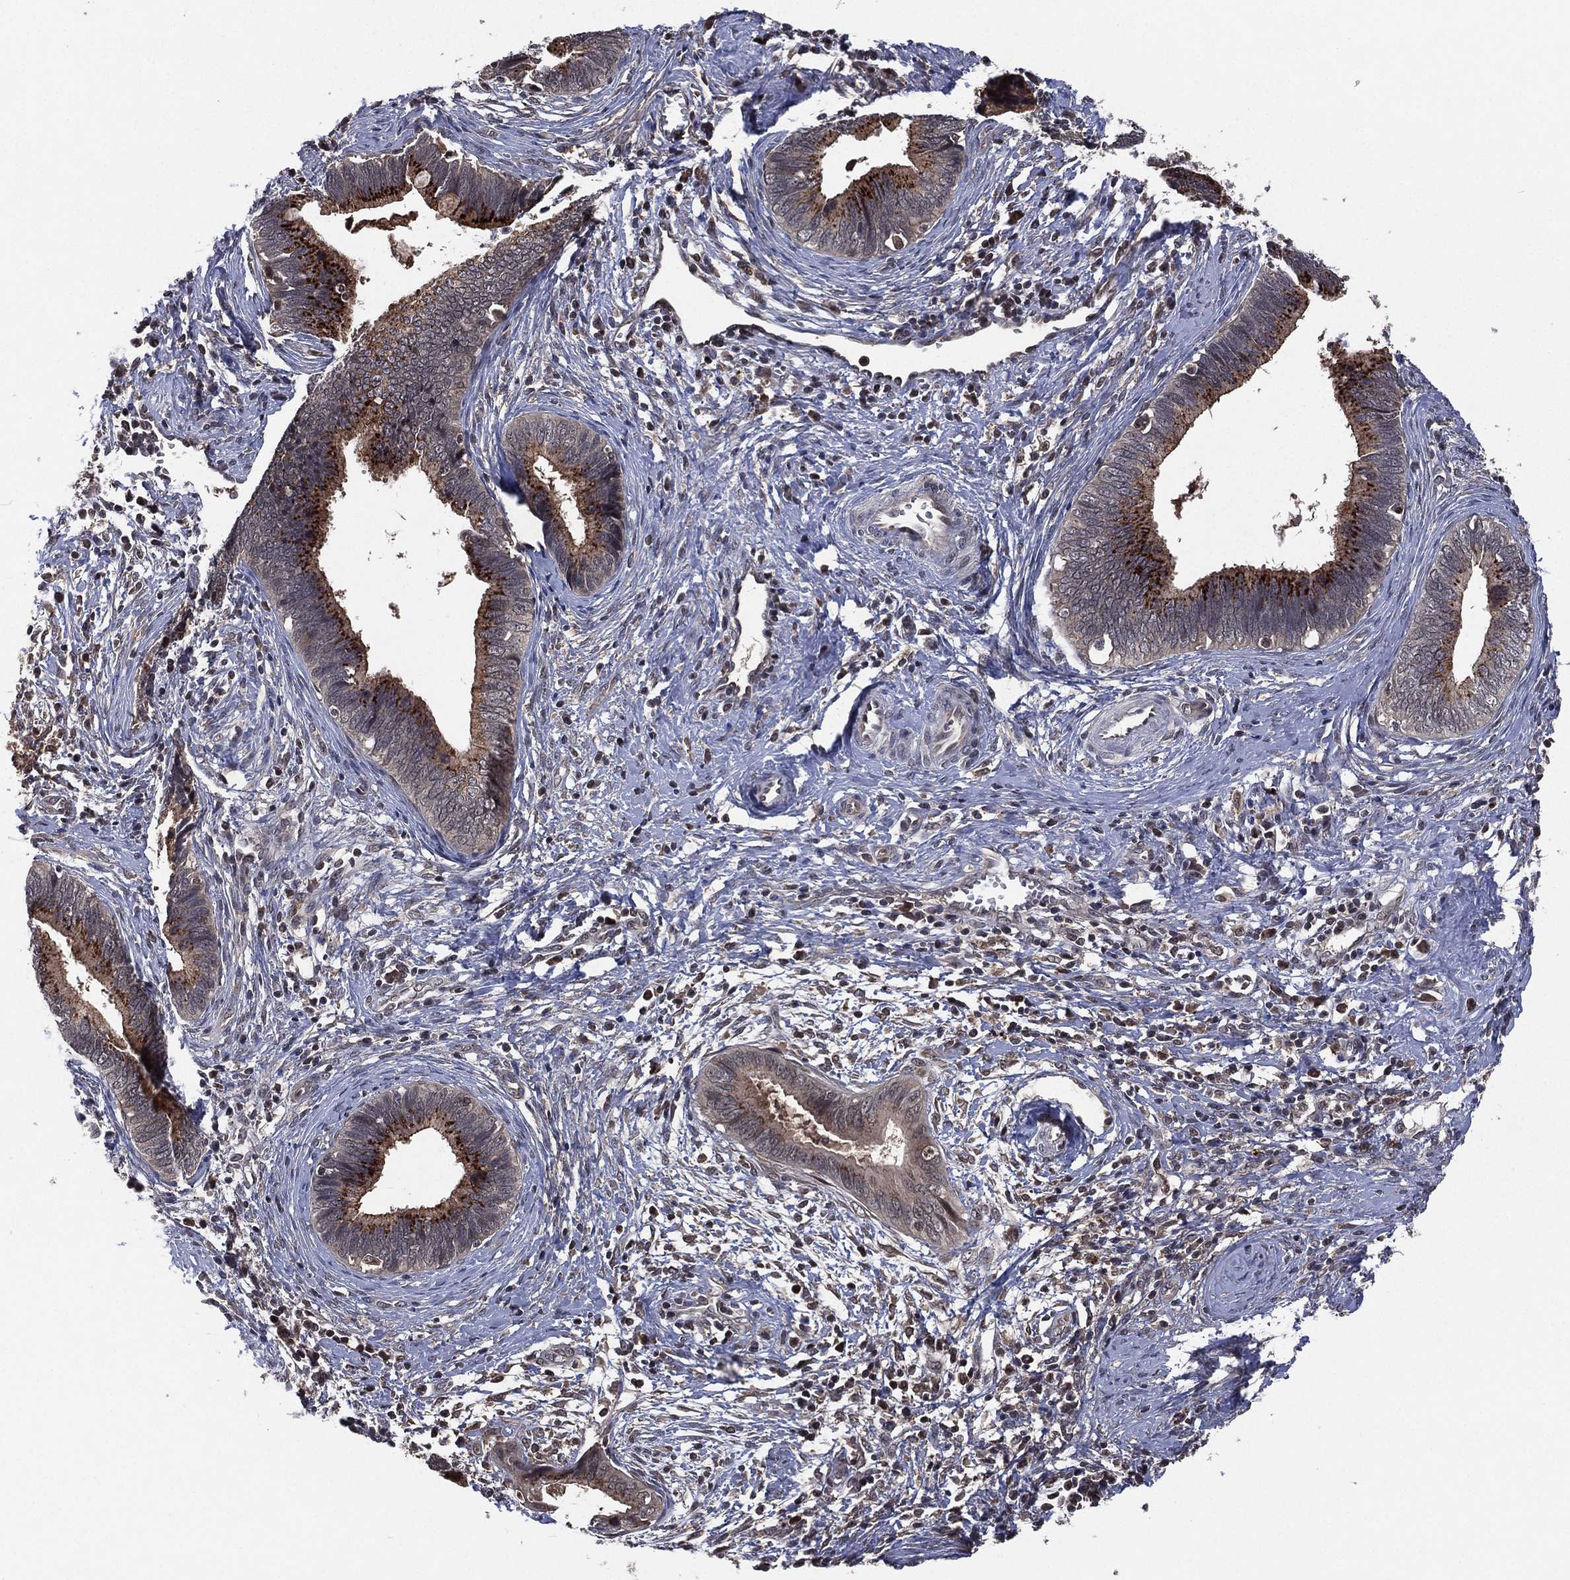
{"staining": {"intensity": "strong", "quantity": "<25%", "location": "cytoplasmic/membranous"}, "tissue": "cervical cancer", "cell_type": "Tumor cells", "image_type": "cancer", "snomed": [{"axis": "morphology", "description": "Adenocarcinoma, NOS"}, {"axis": "topography", "description": "Cervix"}], "caption": "Immunohistochemical staining of human adenocarcinoma (cervical) shows strong cytoplasmic/membranous protein staining in about <25% of tumor cells.", "gene": "ATG4B", "patient": {"sex": "female", "age": 42}}